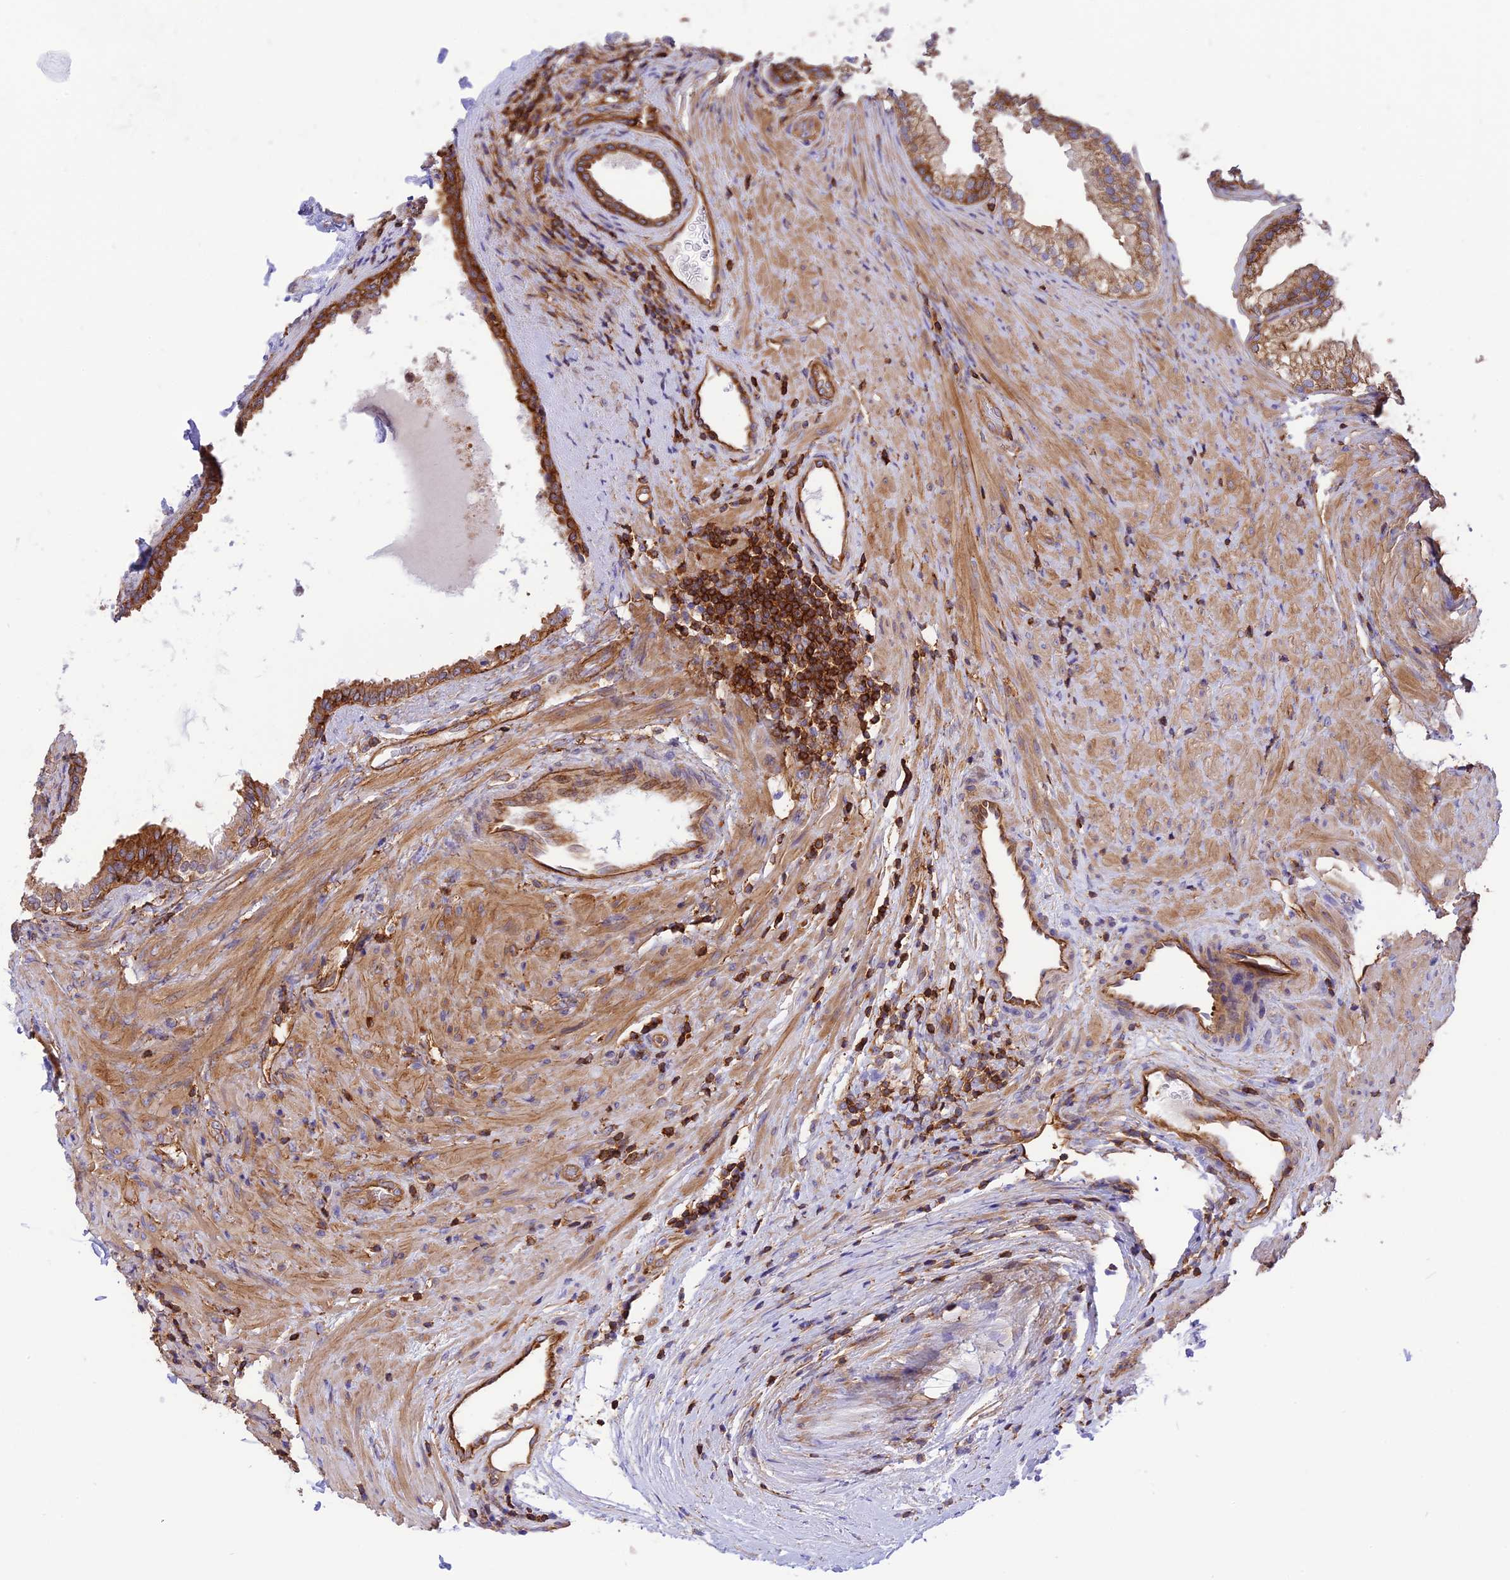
{"staining": {"intensity": "moderate", "quantity": ">75%", "location": "cytoplasmic/membranous"}, "tissue": "prostate", "cell_type": "Glandular cells", "image_type": "normal", "snomed": [{"axis": "morphology", "description": "Normal tissue, NOS"}, {"axis": "topography", "description": "Prostate"}], "caption": "Prostate stained with DAB (3,3'-diaminobenzidine) immunohistochemistry (IHC) displays medium levels of moderate cytoplasmic/membranous staining in about >75% of glandular cells.", "gene": "SEPTIN9", "patient": {"sex": "male", "age": 76}}